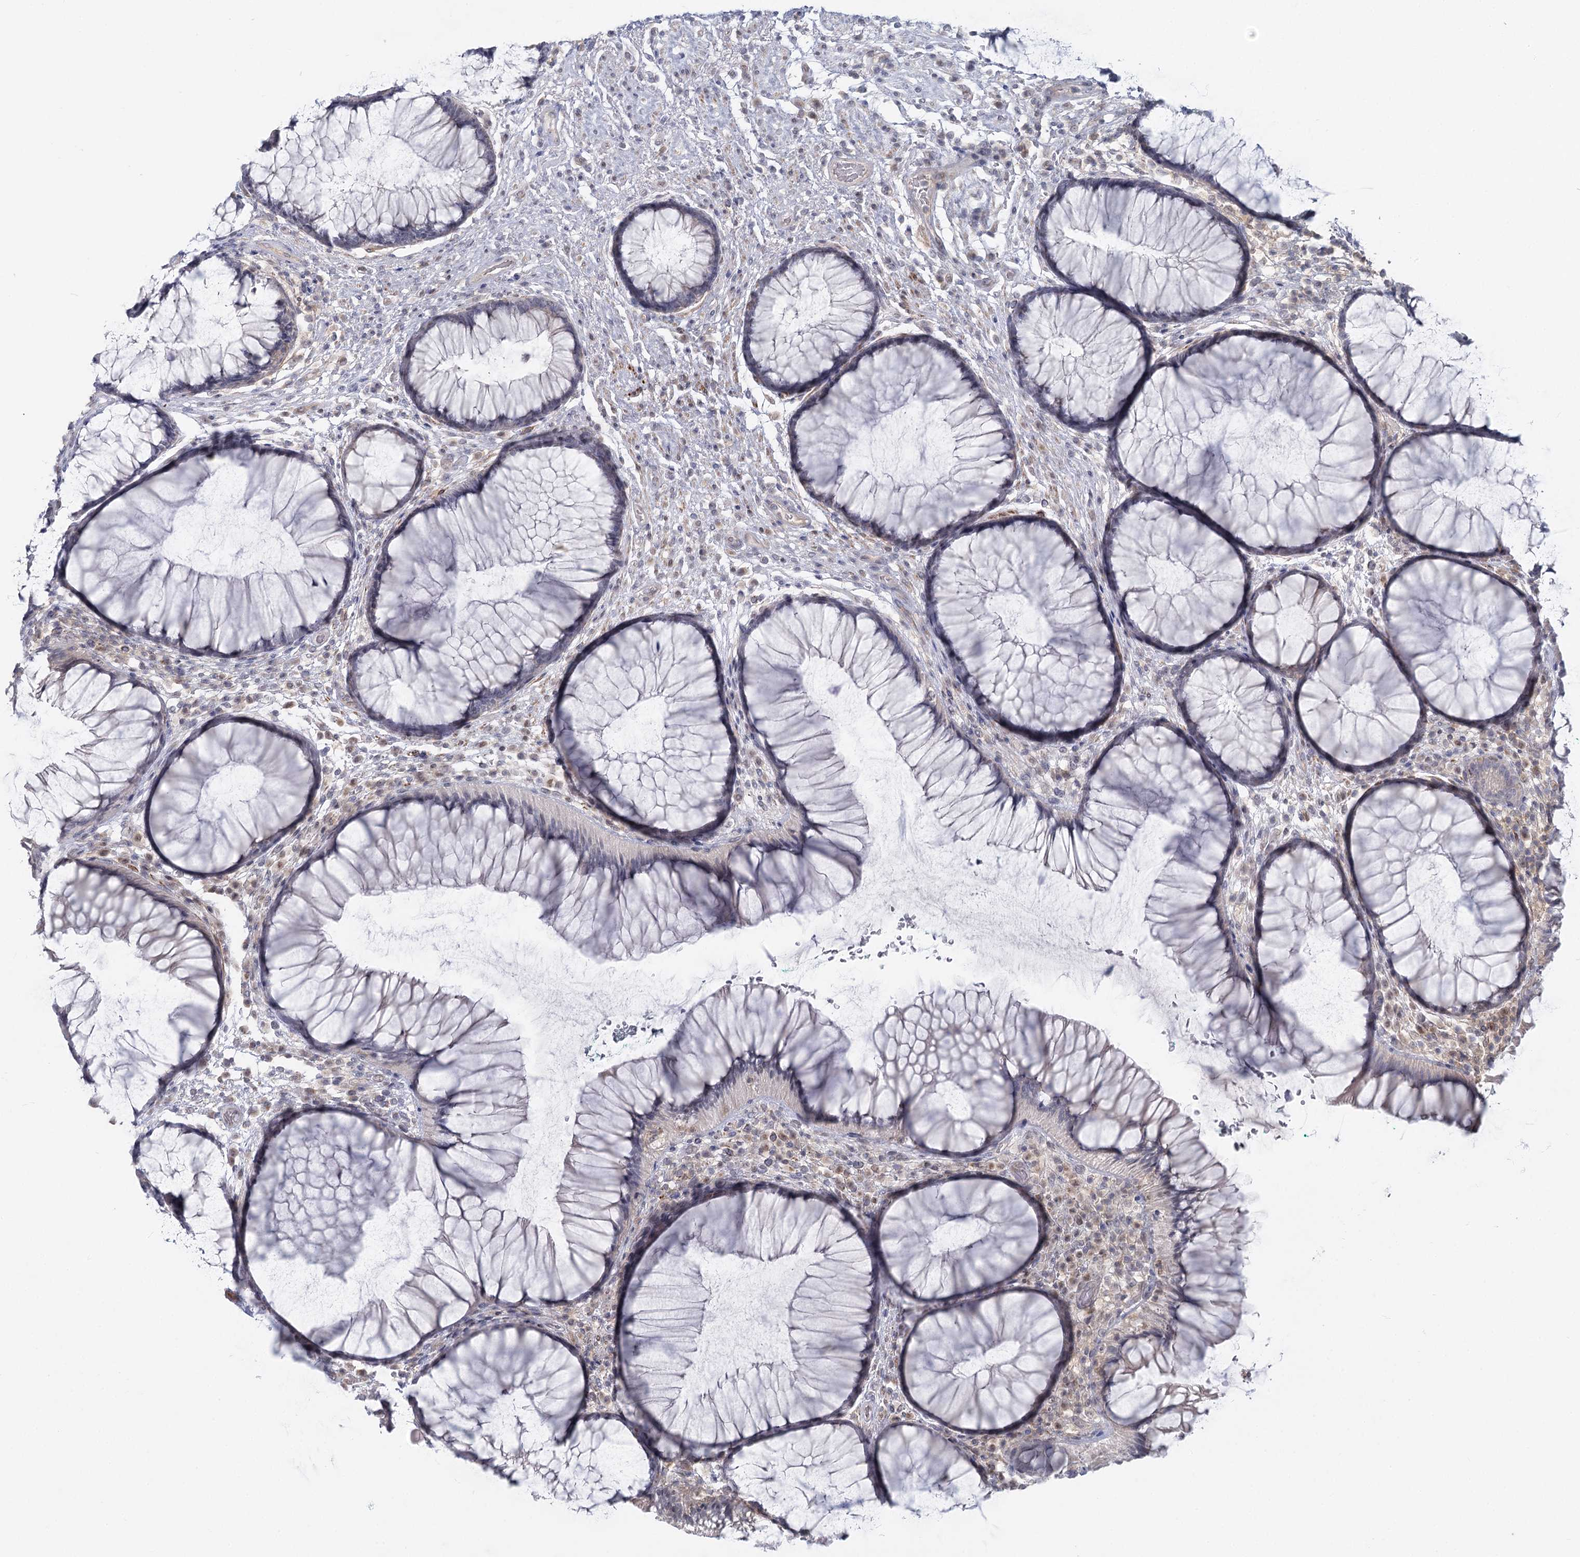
{"staining": {"intensity": "weak", "quantity": "<25%", "location": "cytoplasmic/membranous"}, "tissue": "rectum", "cell_type": "Glandular cells", "image_type": "normal", "snomed": [{"axis": "morphology", "description": "Normal tissue, NOS"}, {"axis": "topography", "description": "Rectum"}], "caption": "Immunohistochemistry of unremarkable rectum exhibits no expression in glandular cells. The staining was performed using DAB (3,3'-diaminobenzidine) to visualize the protein expression in brown, while the nuclei were stained in blue with hematoxylin (Magnification: 20x).", "gene": "USP11", "patient": {"sex": "male", "age": 51}}